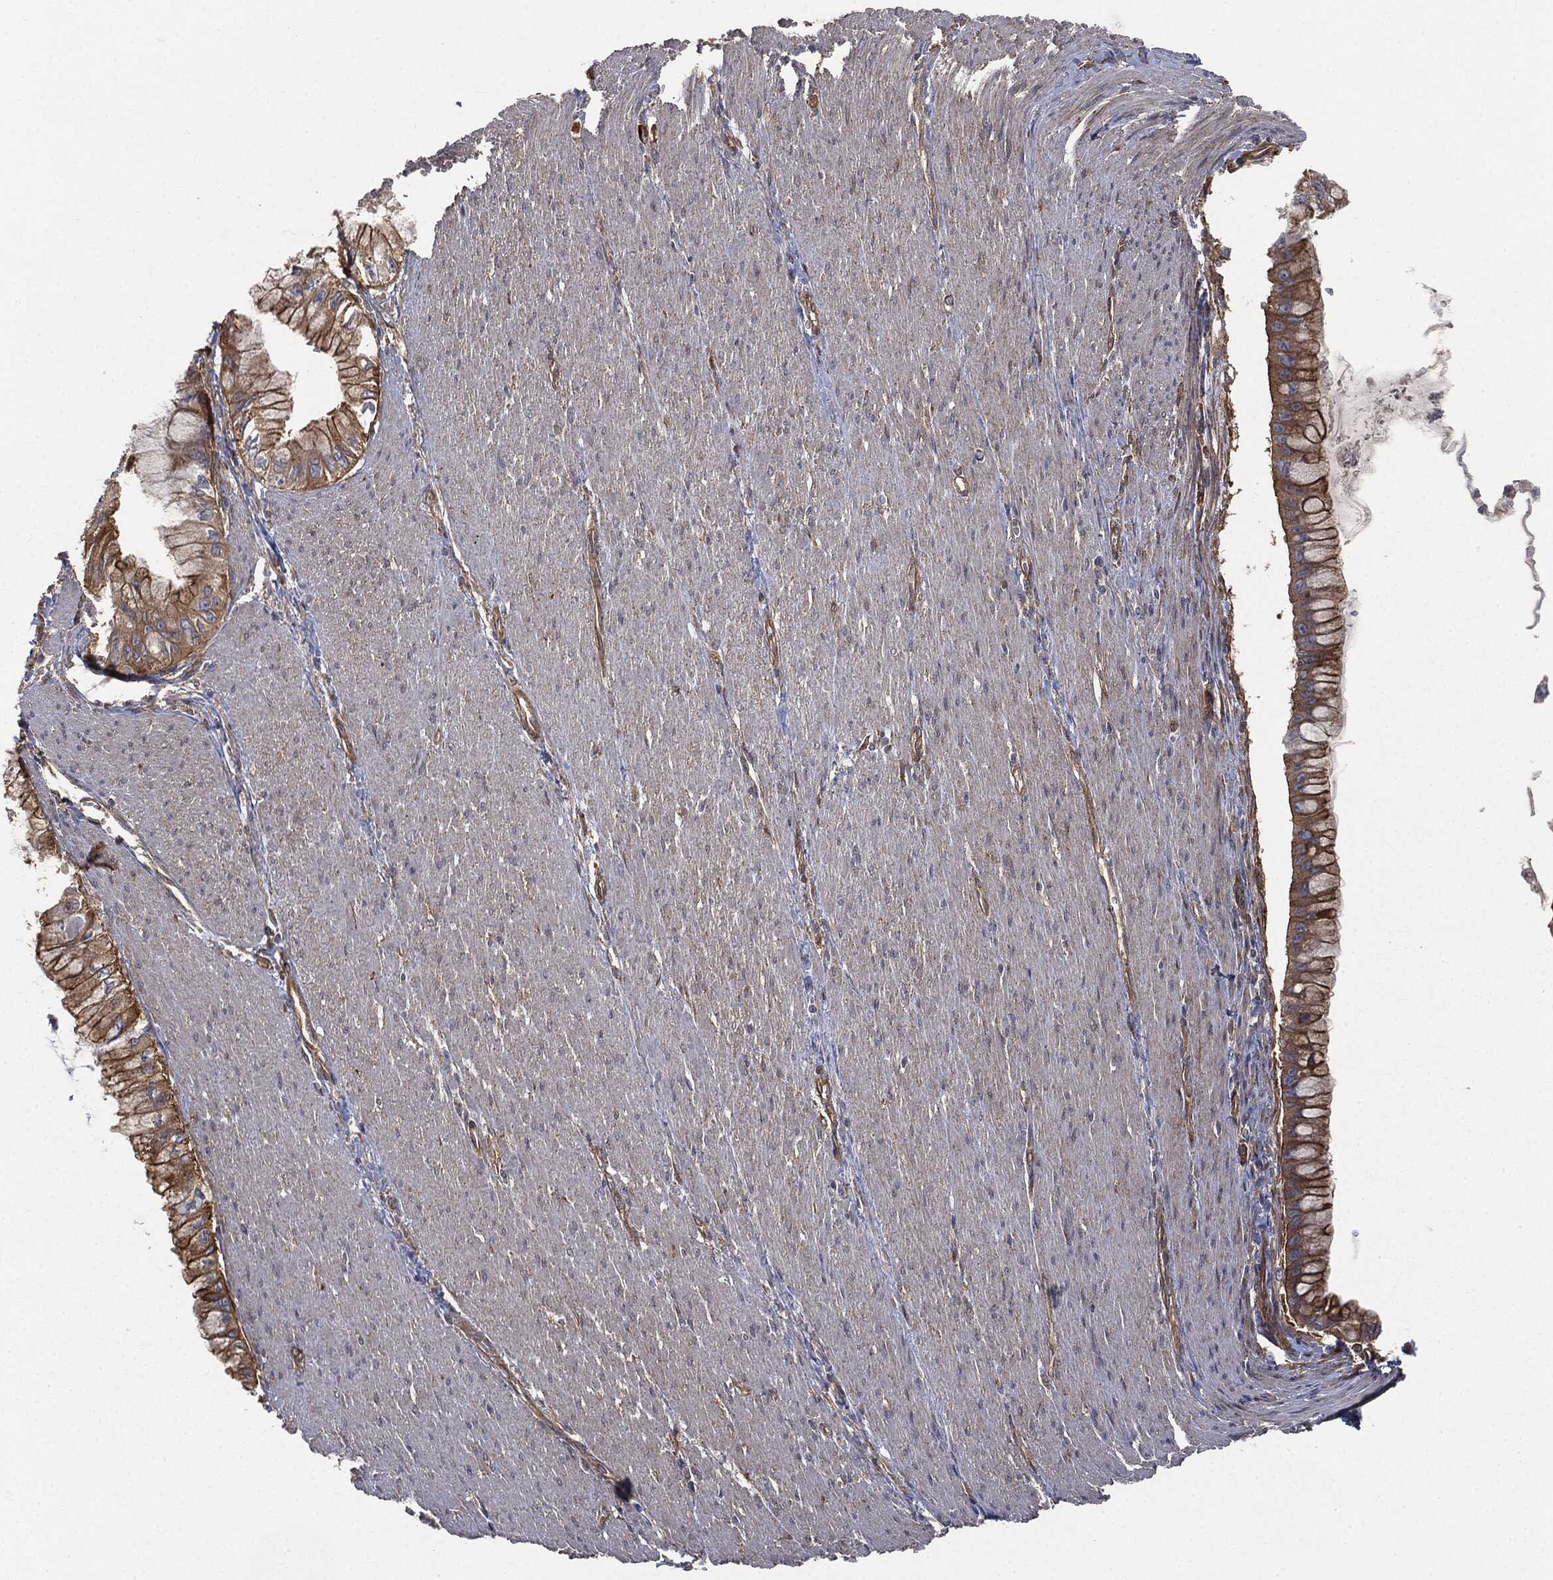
{"staining": {"intensity": "strong", "quantity": ">75%", "location": "cytoplasmic/membranous"}, "tissue": "pancreatic cancer", "cell_type": "Tumor cells", "image_type": "cancer", "snomed": [{"axis": "morphology", "description": "Adenocarcinoma, NOS"}, {"axis": "topography", "description": "Pancreas"}], "caption": "A micrograph of human pancreatic adenocarcinoma stained for a protein displays strong cytoplasmic/membranous brown staining in tumor cells. (DAB IHC with brightfield microscopy, high magnification).", "gene": "EPS15L1", "patient": {"sex": "male", "age": 48}}